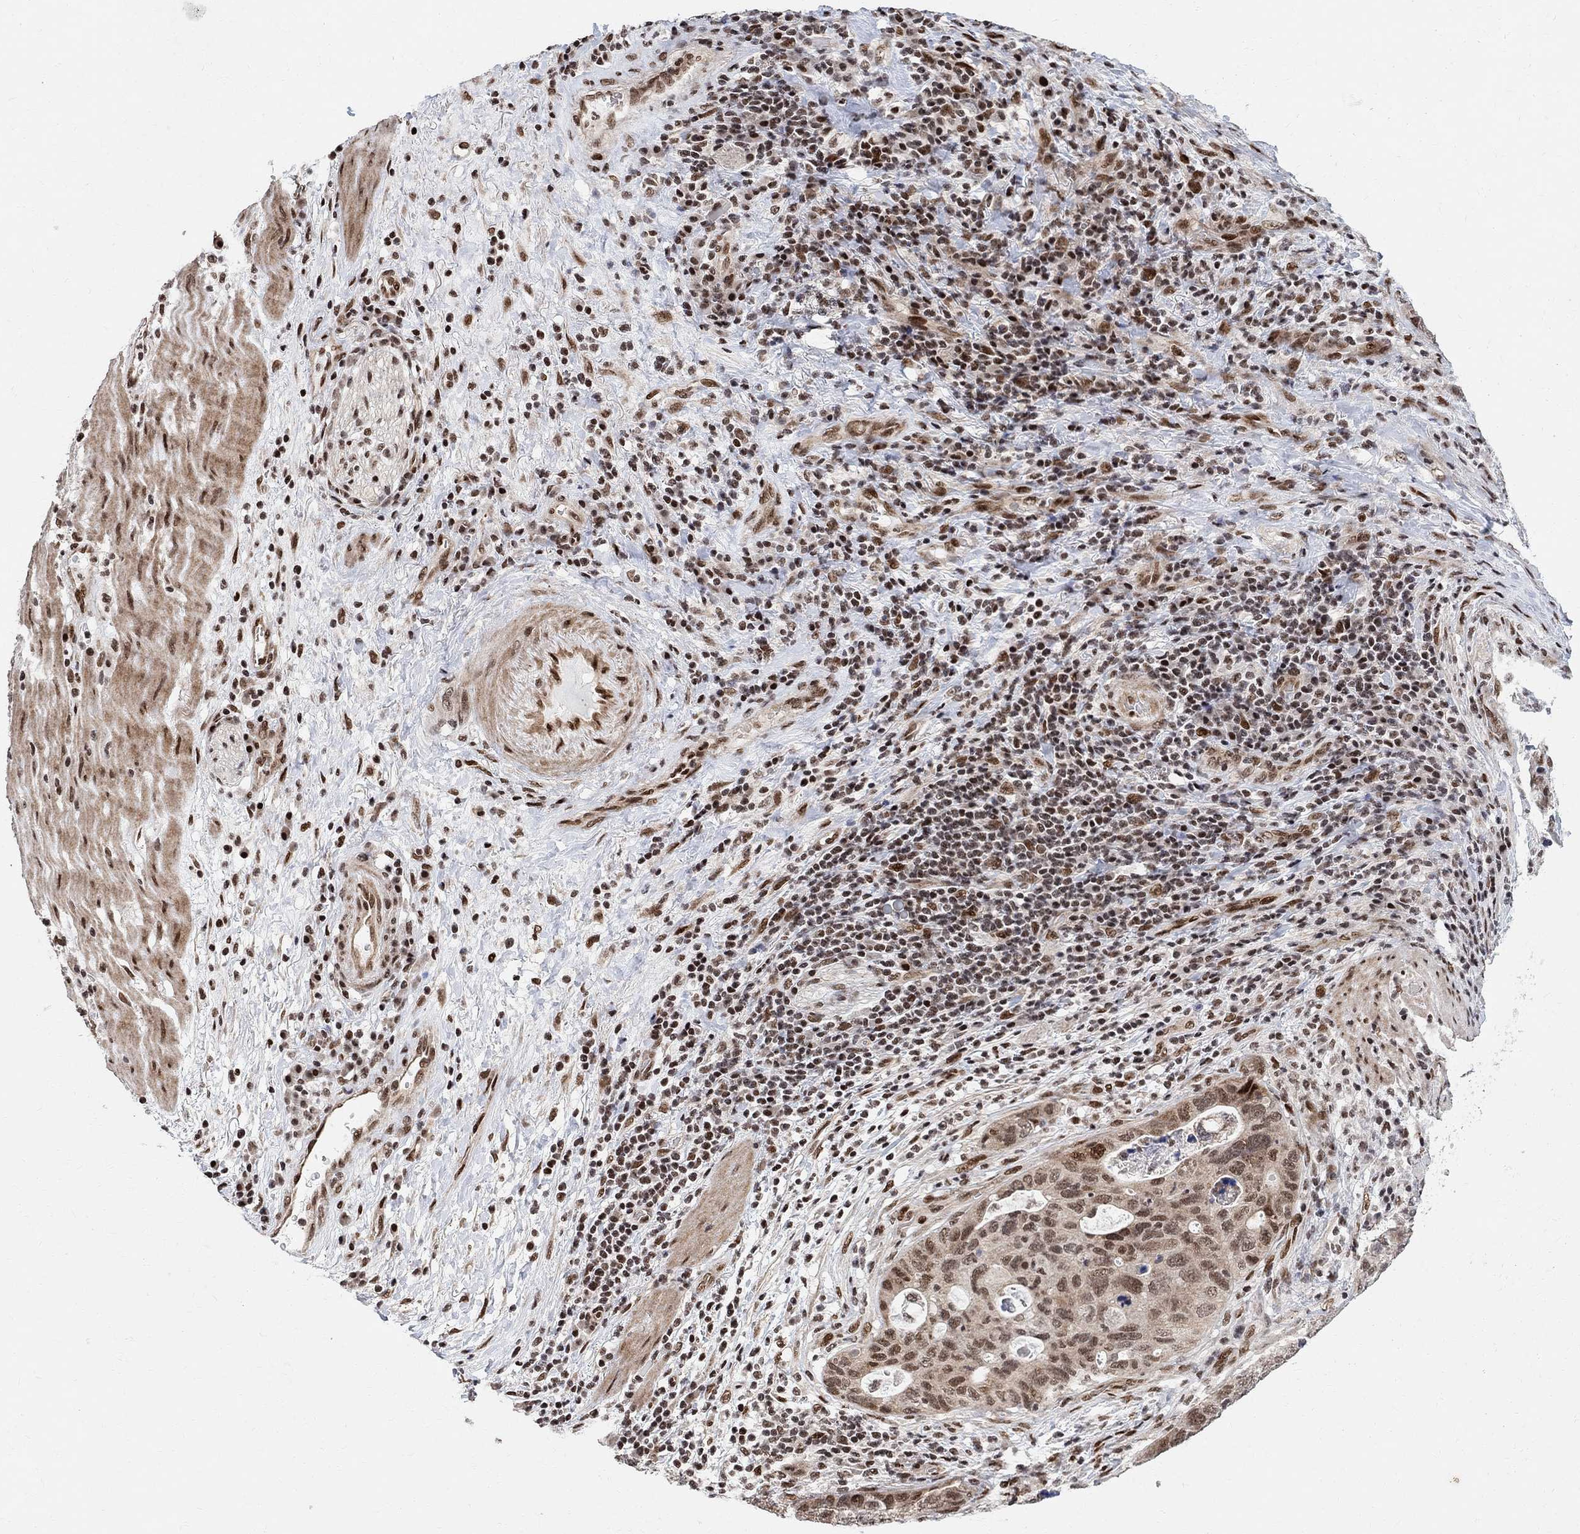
{"staining": {"intensity": "moderate", "quantity": "25%-75%", "location": "nuclear"}, "tissue": "stomach cancer", "cell_type": "Tumor cells", "image_type": "cancer", "snomed": [{"axis": "morphology", "description": "Adenocarcinoma, NOS"}, {"axis": "topography", "description": "Stomach"}], "caption": "IHC staining of stomach cancer, which displays medium levels of moderate nuclear expression in about 25%-75% of tumor cells indicating moderate nuclear protein expression. The staining was performed using DAB (brown) for protein detection and nuclei were counterstained in hematoxylin (blue).", "gene": "E4F1", "patient": {"sex": "male", "age": 54}}